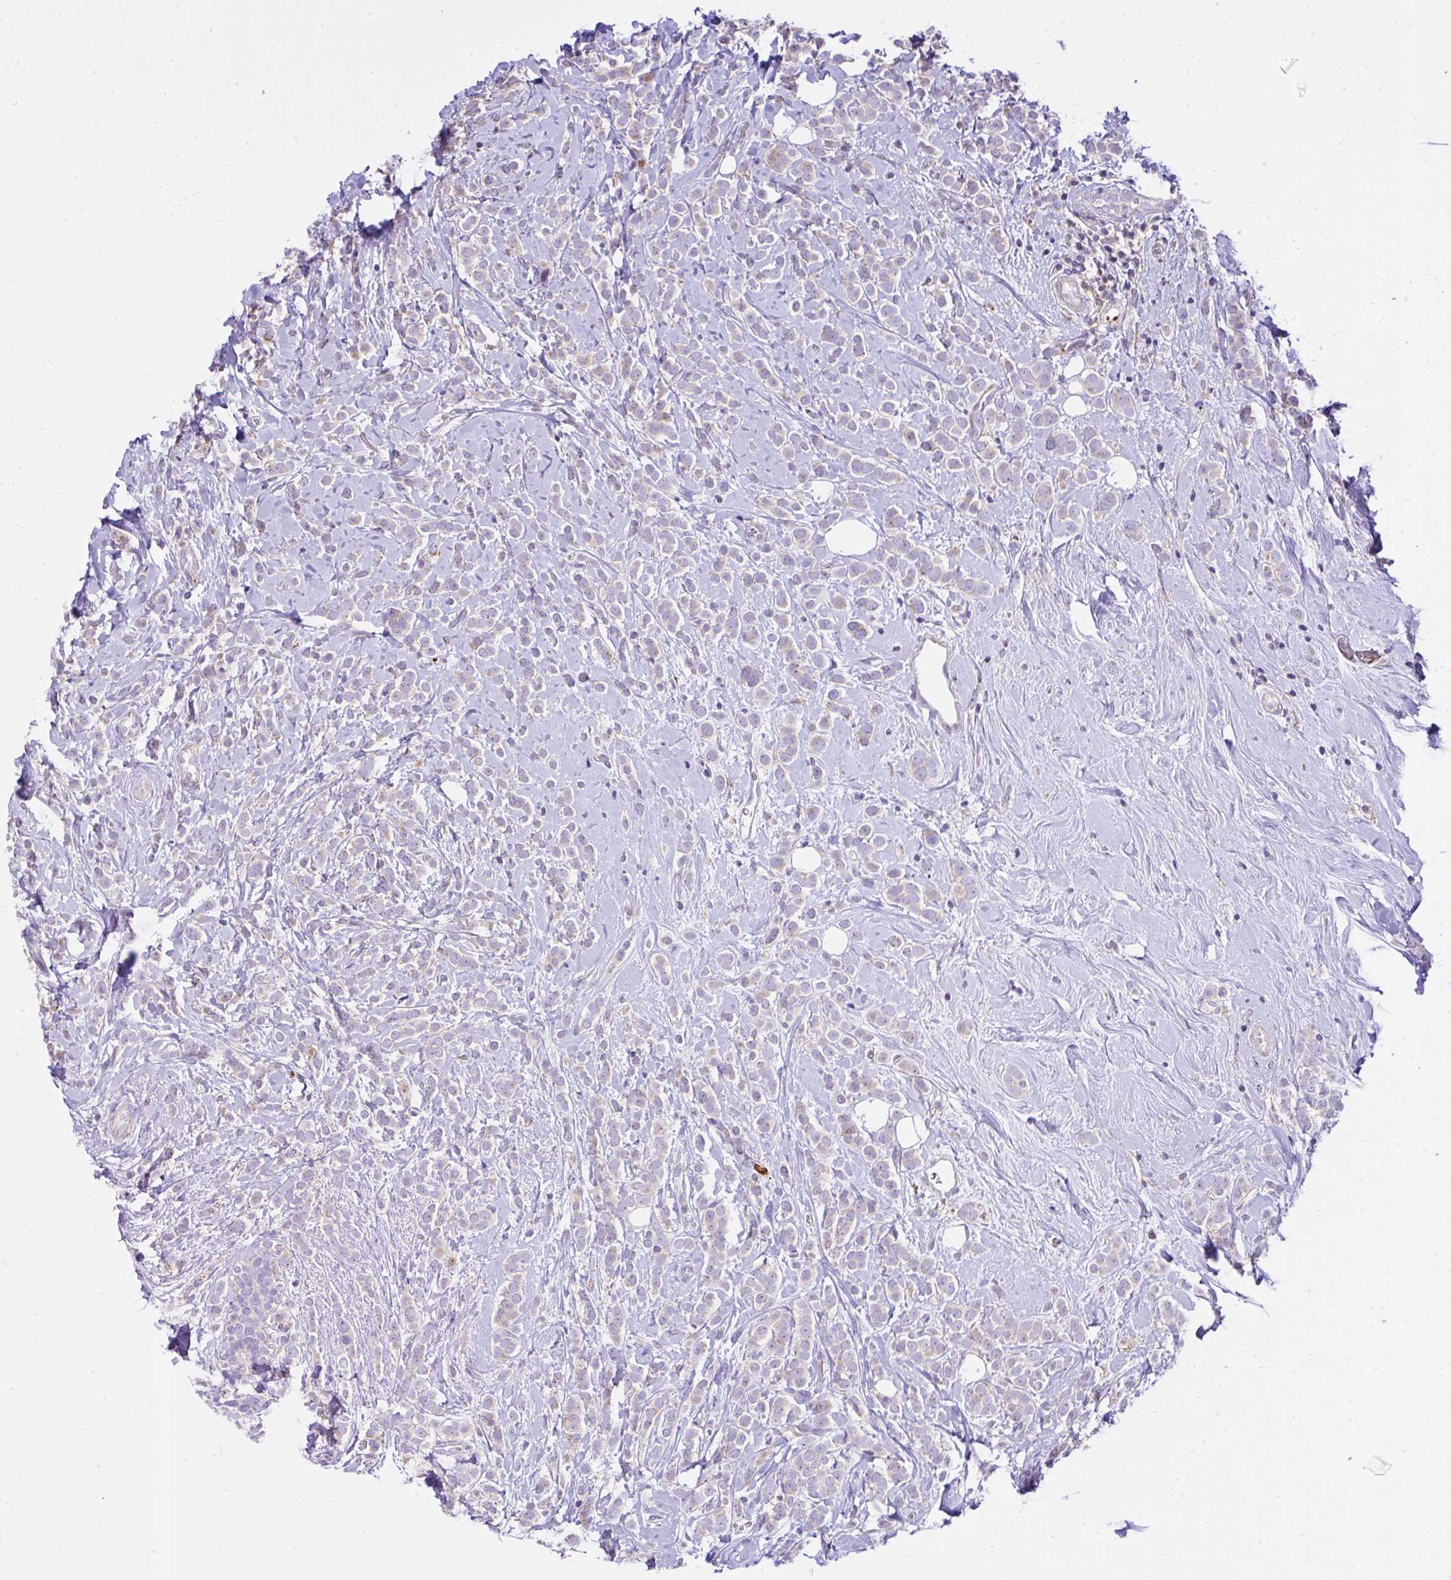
{"staining": {"intensity": "weak", "quantity": "<25%", "location": "cytoplasmic/membranous"}, "tissue": "breast cancer", "cell_type": "Tumor cells", "image_type": "cancer", "snomed": [{"axis": "morphology", "description": "Lobular carcinoma"}, {"axis": "topography", "description": "Breast"}], "caption": "DAB immunohistochemical staining of human lobular carcinoma (breast) shows no significant positivity in tumor cells.", "gene": "CCDC142", "patient": {"sex": "female", "age": 49}}